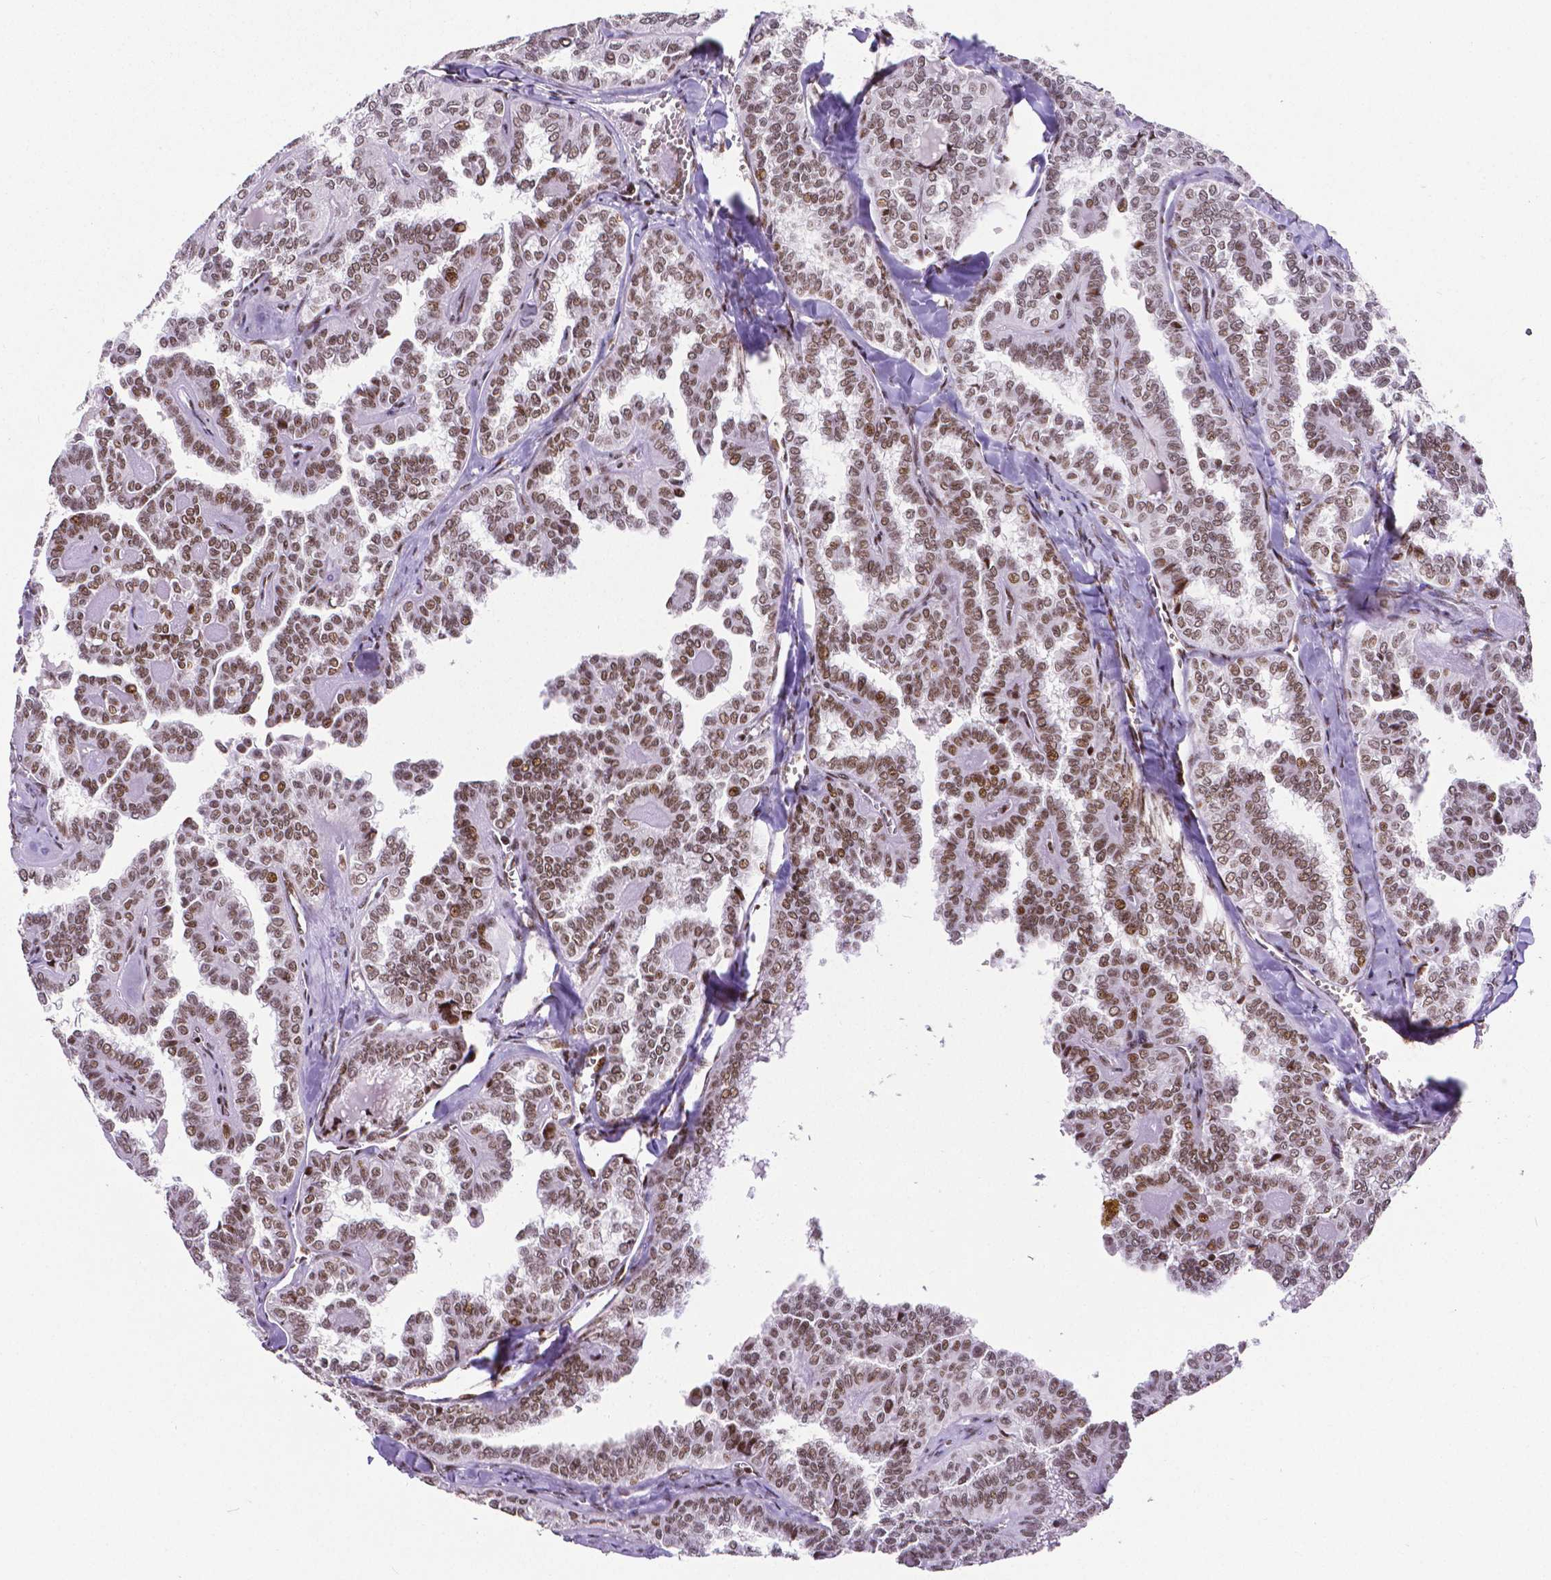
{"staining": {"intensity": "moderate", "quantity": ">75%", "location": "nuclear"}, "tissue": "thyroid cancer", "cell_type": "Tumor cells", "image_type": "cancer", "snomed": [{"axis": "morphology", "description": "Papillary adenocarcinoma, NOS"}, {"axis": "topography", "description": "Thyroid gland"}], "caption": "IHC of thyroid cancer reveals medium levels of moderate nuclear staining in about >75% of tumor cells. (IHC, brightfield microscopy, high magnification).", "gene": "CTCF", "patient": {"sex": "female", "age": 41}}